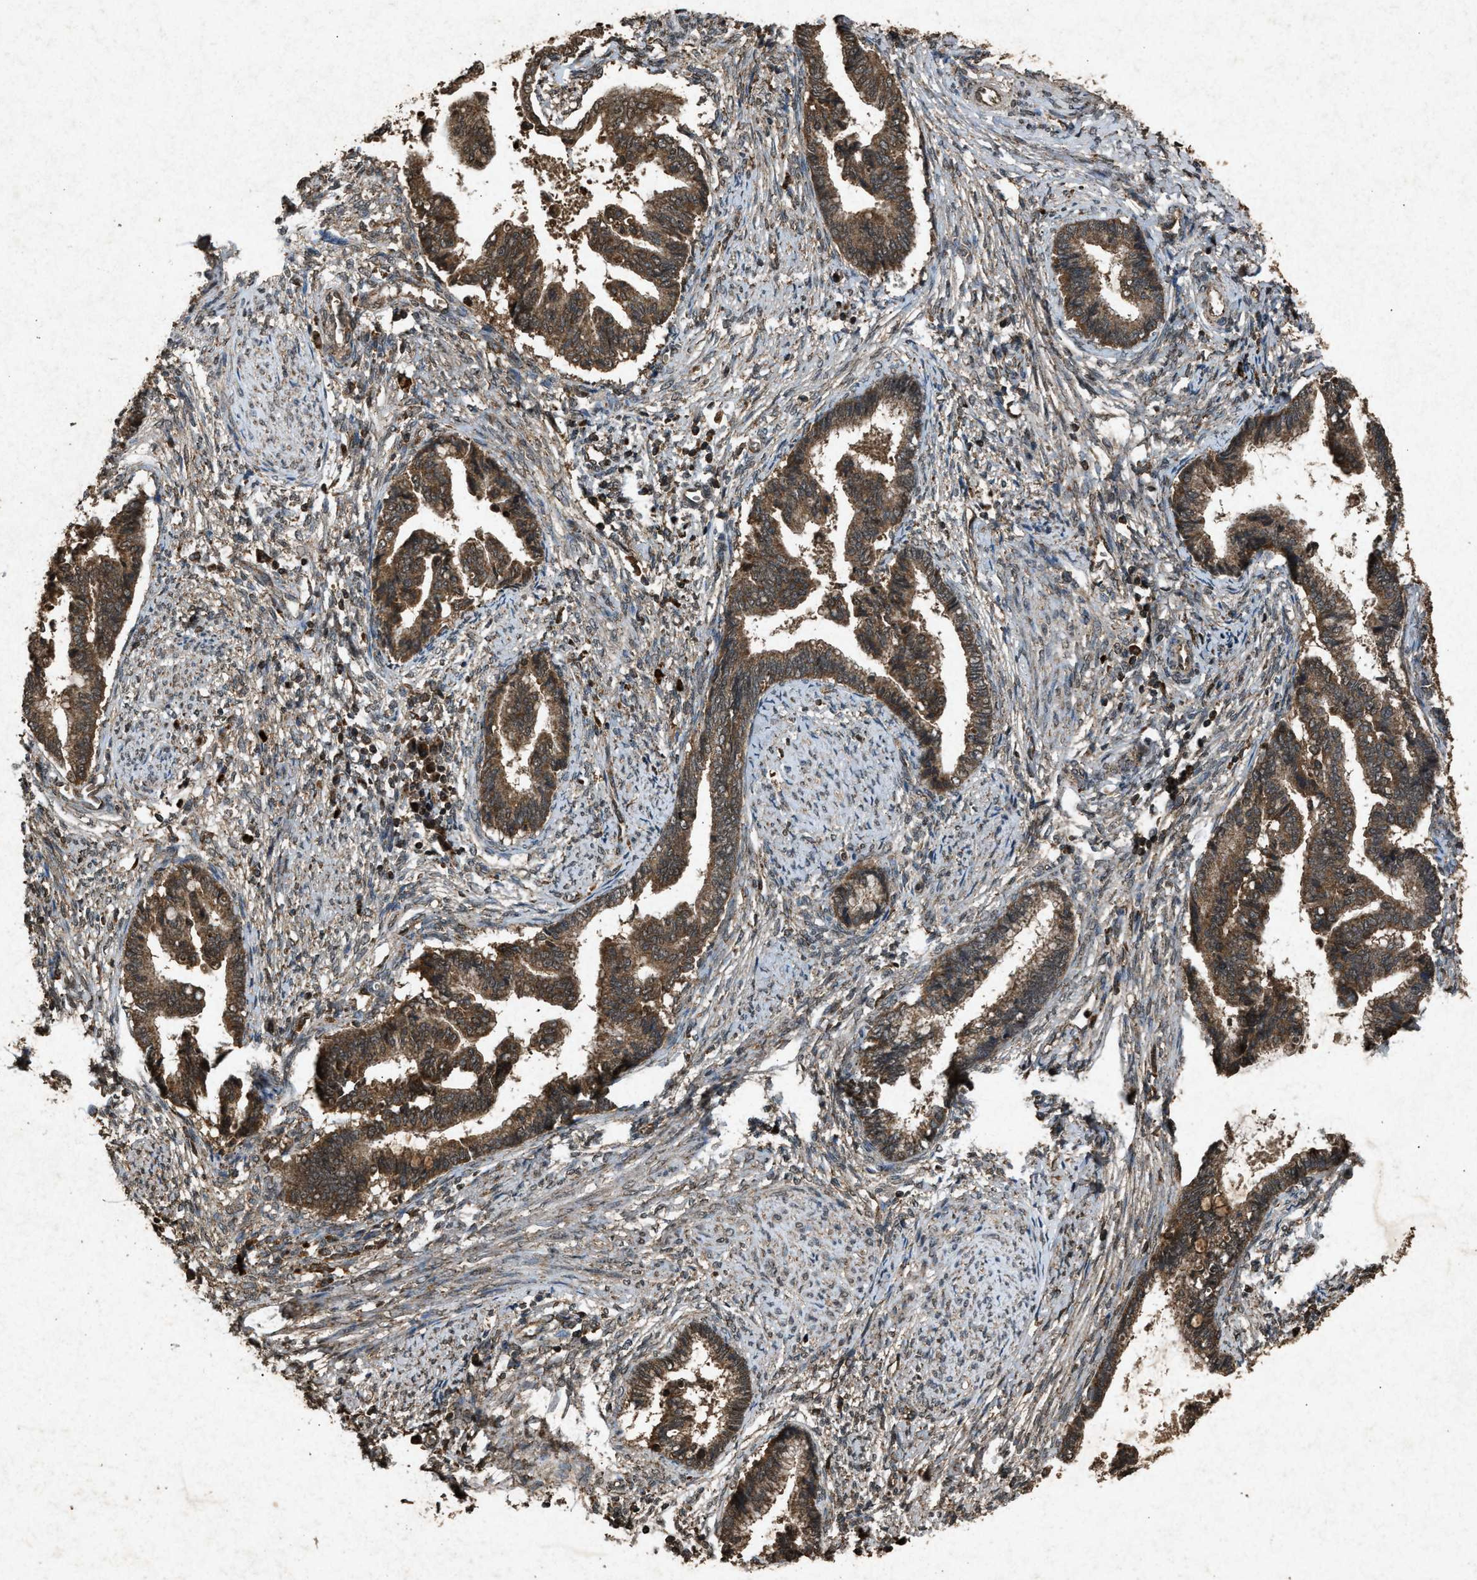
{"staining": {"intensity": "strong", "quantity": ">75%", "location": "cytoplasmic/membranous"}, "tissue": "cervical cancer", "cell_type": "Tumor cells", "image_type": "cancer", "snomed": [{"axis": "morphology", "description": "Adenocarcinoma, NOS"}, {"axis": "topography", "description": "Cervix"}], "caption": "Brown immunohistochemical staining in human adenocarcinoma (cervical) demonstrates strong cytoplasmic/membranous staining in about >75% of tumor cells.", "gene": "OAS1", "patient": {"sex": "female", "age": 44}}